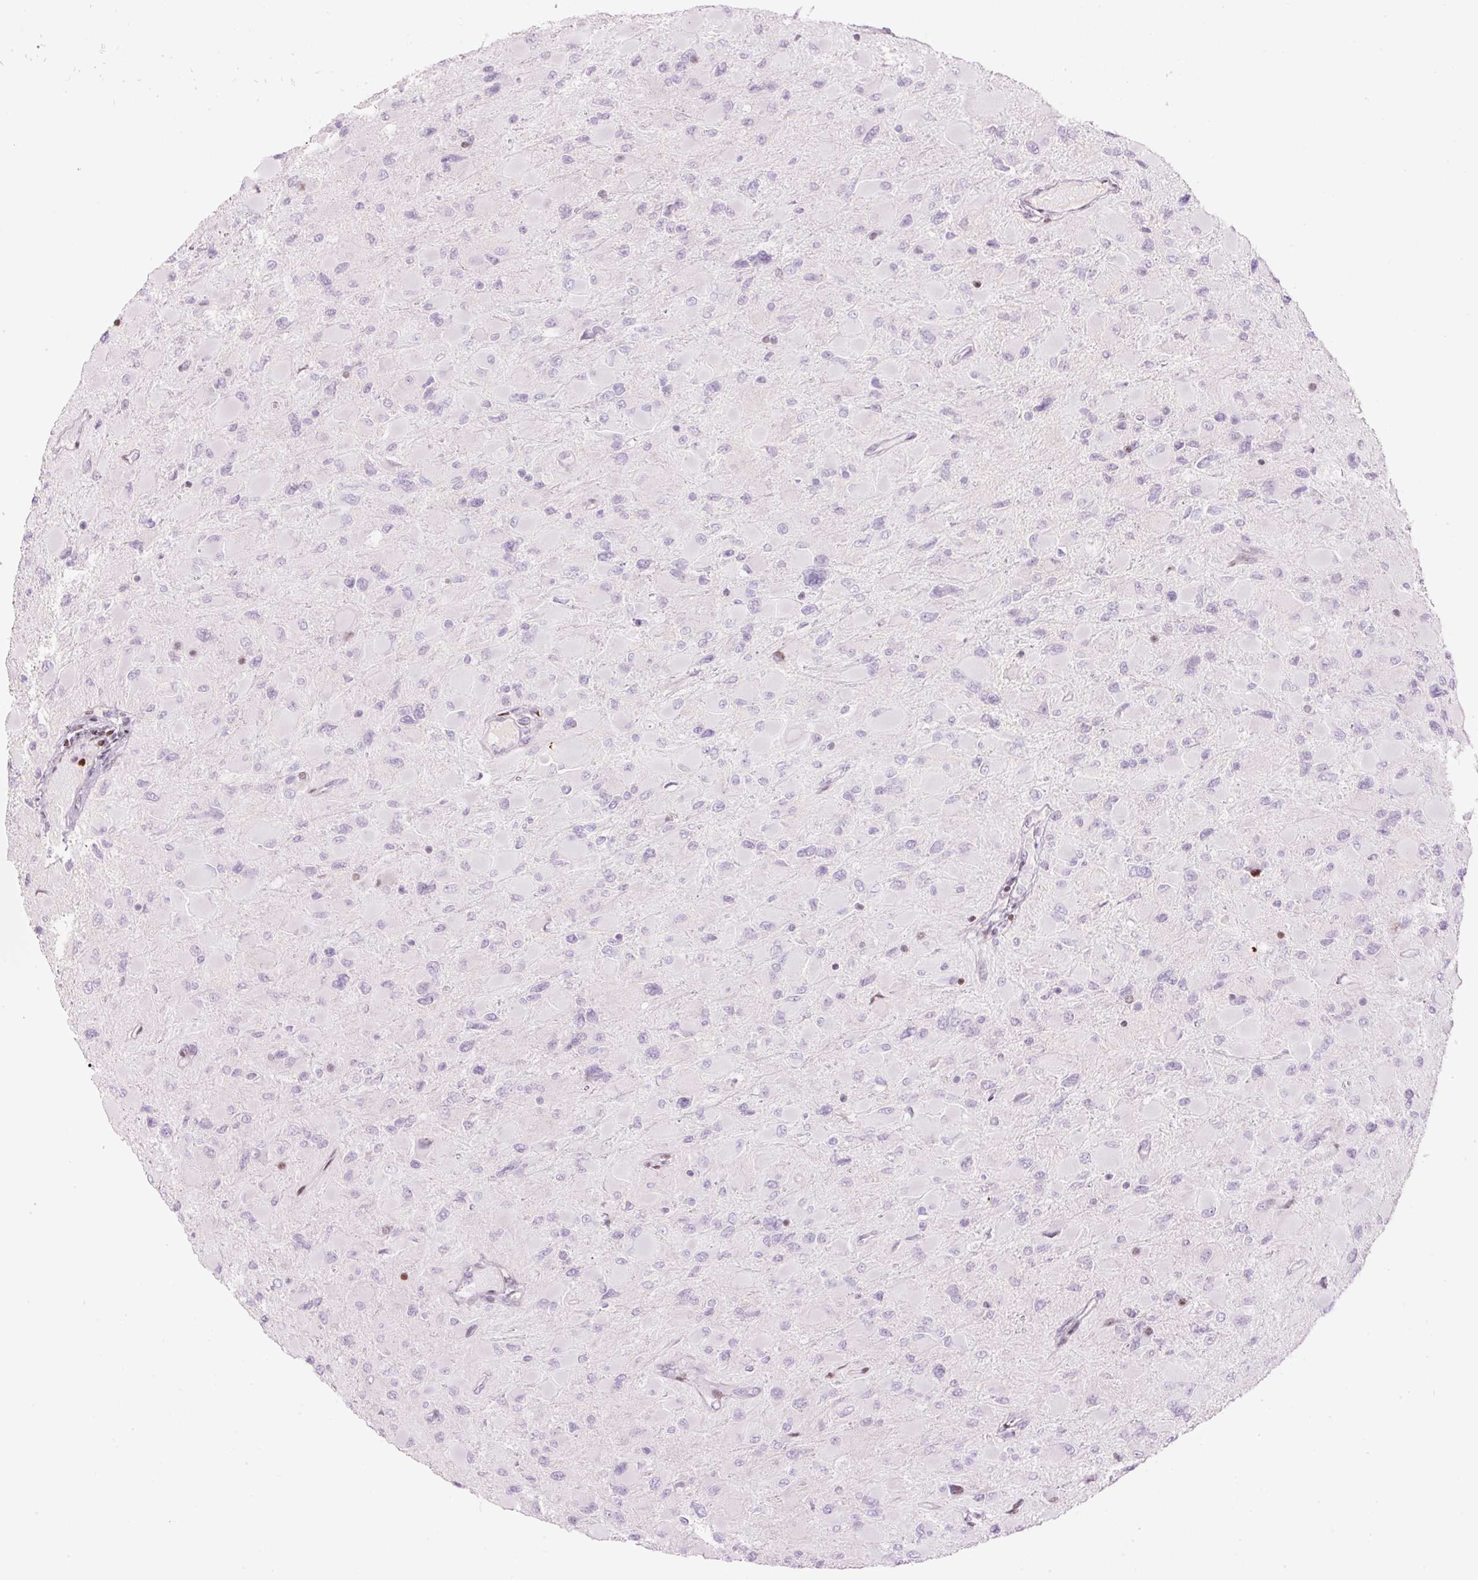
{"staining": {"intensity": "negative", "quantity": "none", "location": "none"}, "tissue": "glioma", "cell_type": "Tumor cells", "image_type": "cancer", "snomed": [{"axis": "morphology", "description": "Glioma, malignant, High grade"}, {"axis": "topography", "description": "Cerebral cortex"}], "caption": "IHC photomicrograph of malignant high-grade glioma stained for a protein (brown), which demonstrates no staining in tumor cells.", "gene": "TMEM177", "patient": {"sex": "female", "age": 36}}